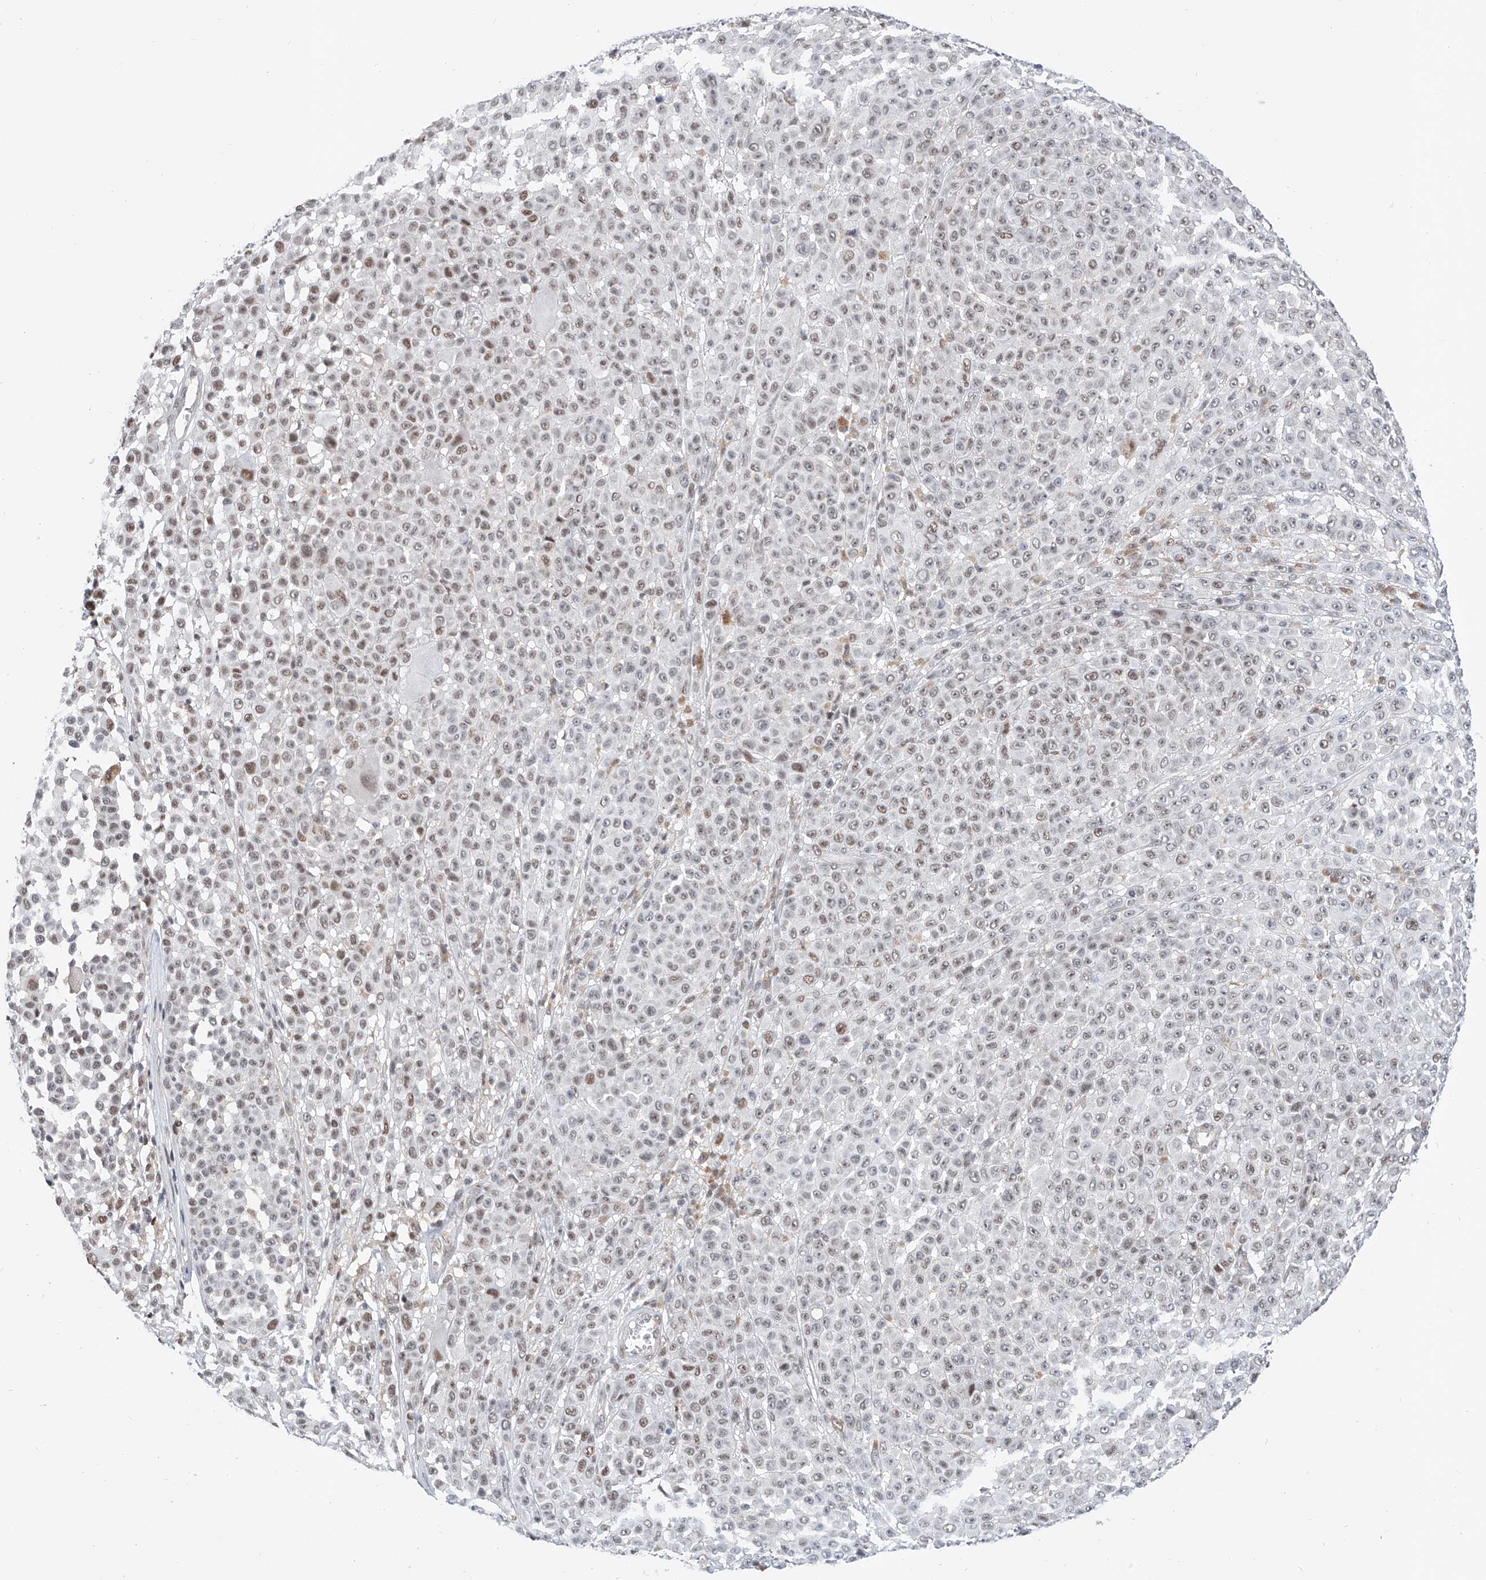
{"staining": {"intensity": "moderate", "quantity": "<25%", "location": "nuclear"}, "tissue": "melanoma", "cell_type": "Tumor cells", "image_type": "cancer", "snomed": [{"axis": "morphology", "description": "Malignant melanoma, NOS"}, {"axis": "topography", "description": "Skin"}], "caption": "Approximately <25% of tumor cells in malignant melanoma display moderate nuclear protein staining as visualized by brown immunohistochemical staining.", "gene": "SNRNP200", "patient": {"sex": "female", "age": 94}}